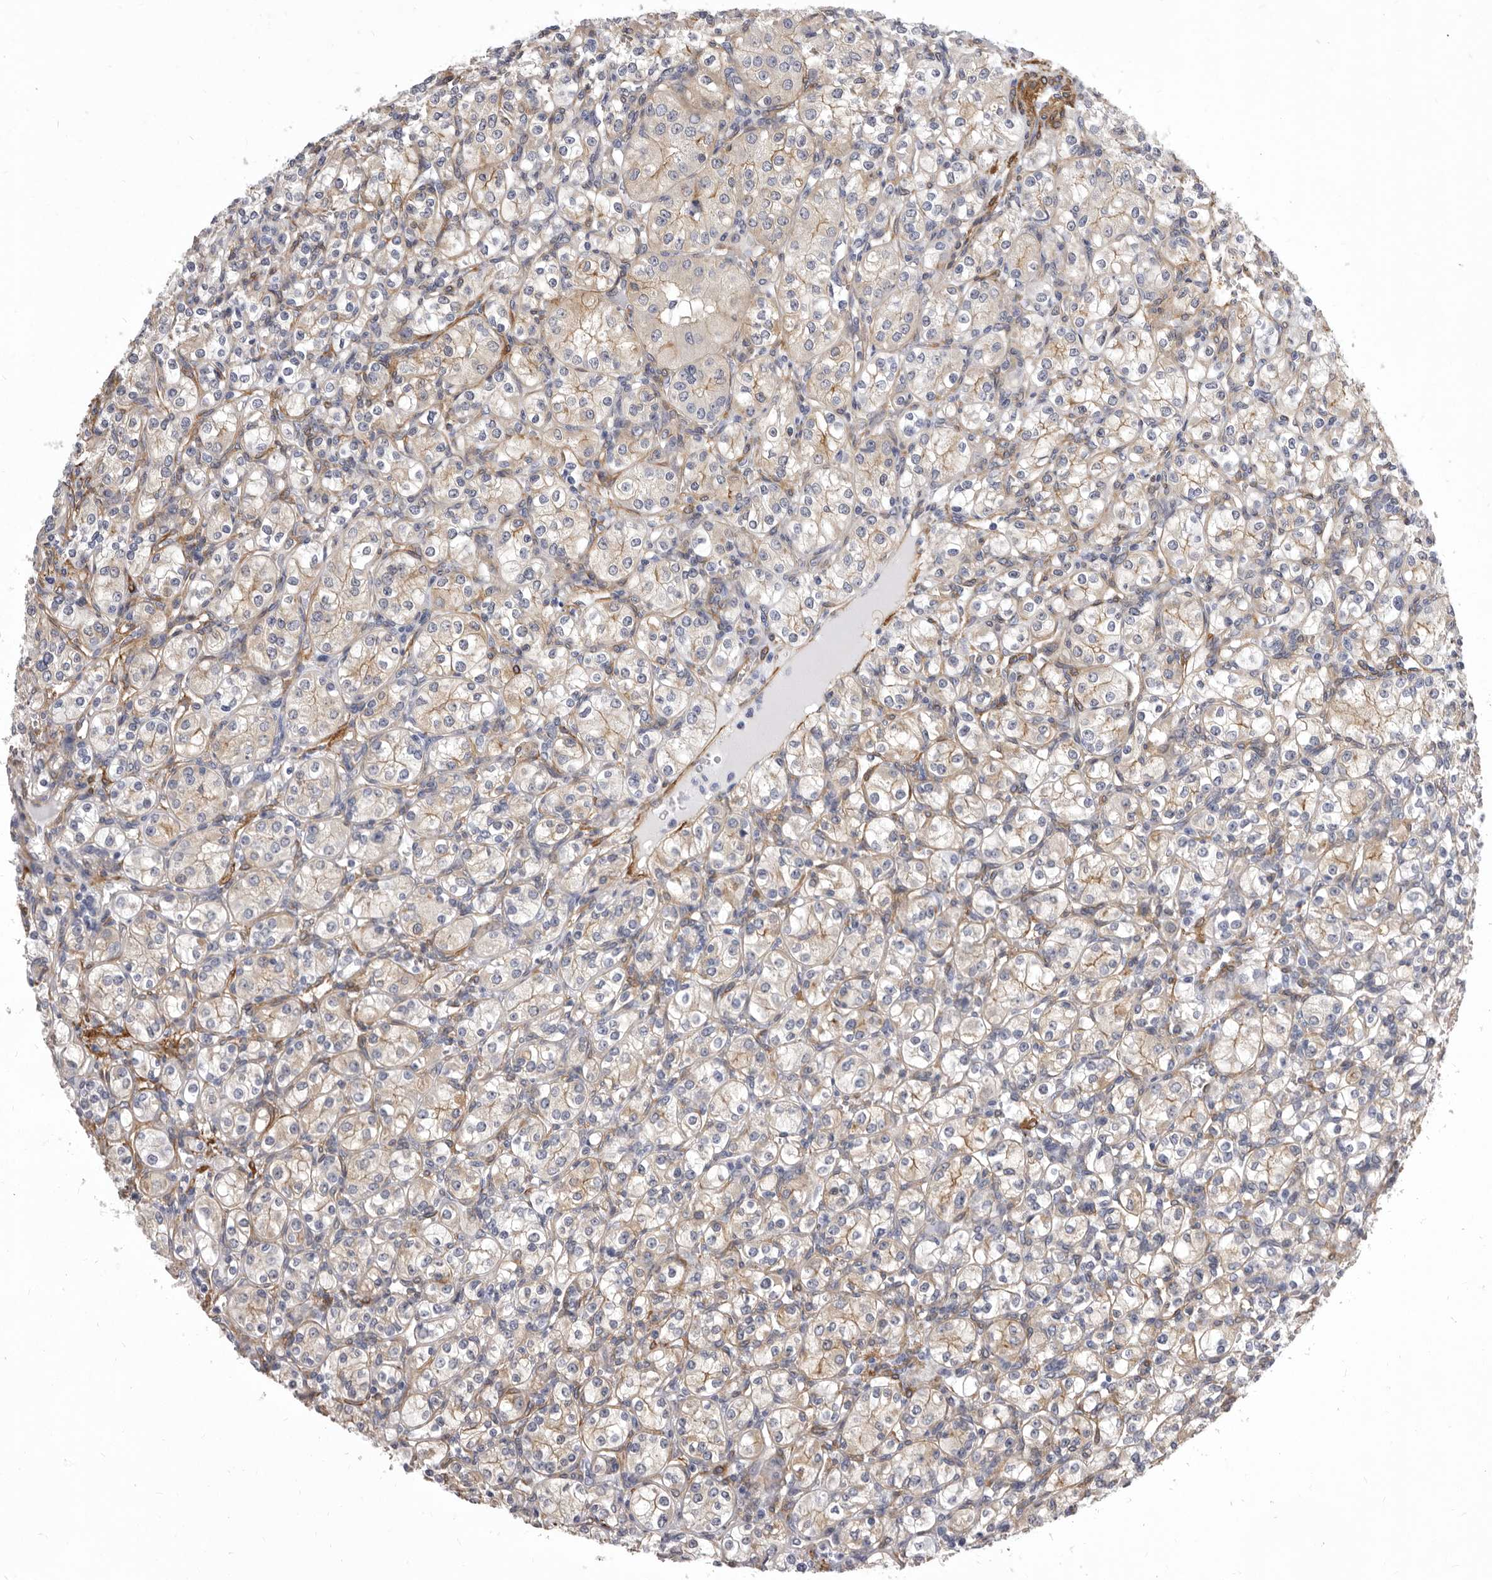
{"staining": {"intensity": "weak", "quantity": "<25%", "location": "cytoplasmic/membranous"}, "tissue": "renal cancer", "cell_type": "Tumor cells", "image_type": "cancer", "snomed": [{"axis": "morphology", "description": "Adenocarcinoma, NOS"}, {"axis": "topography", "description": "Kidney"}], "caption": "DAB immunohistochemical staining of adenocarcinoma (renal) demonstrates no significant positivity in tumor cells.", "gene": "ENAH", "patient": {"sex": "male", "age": 77}}